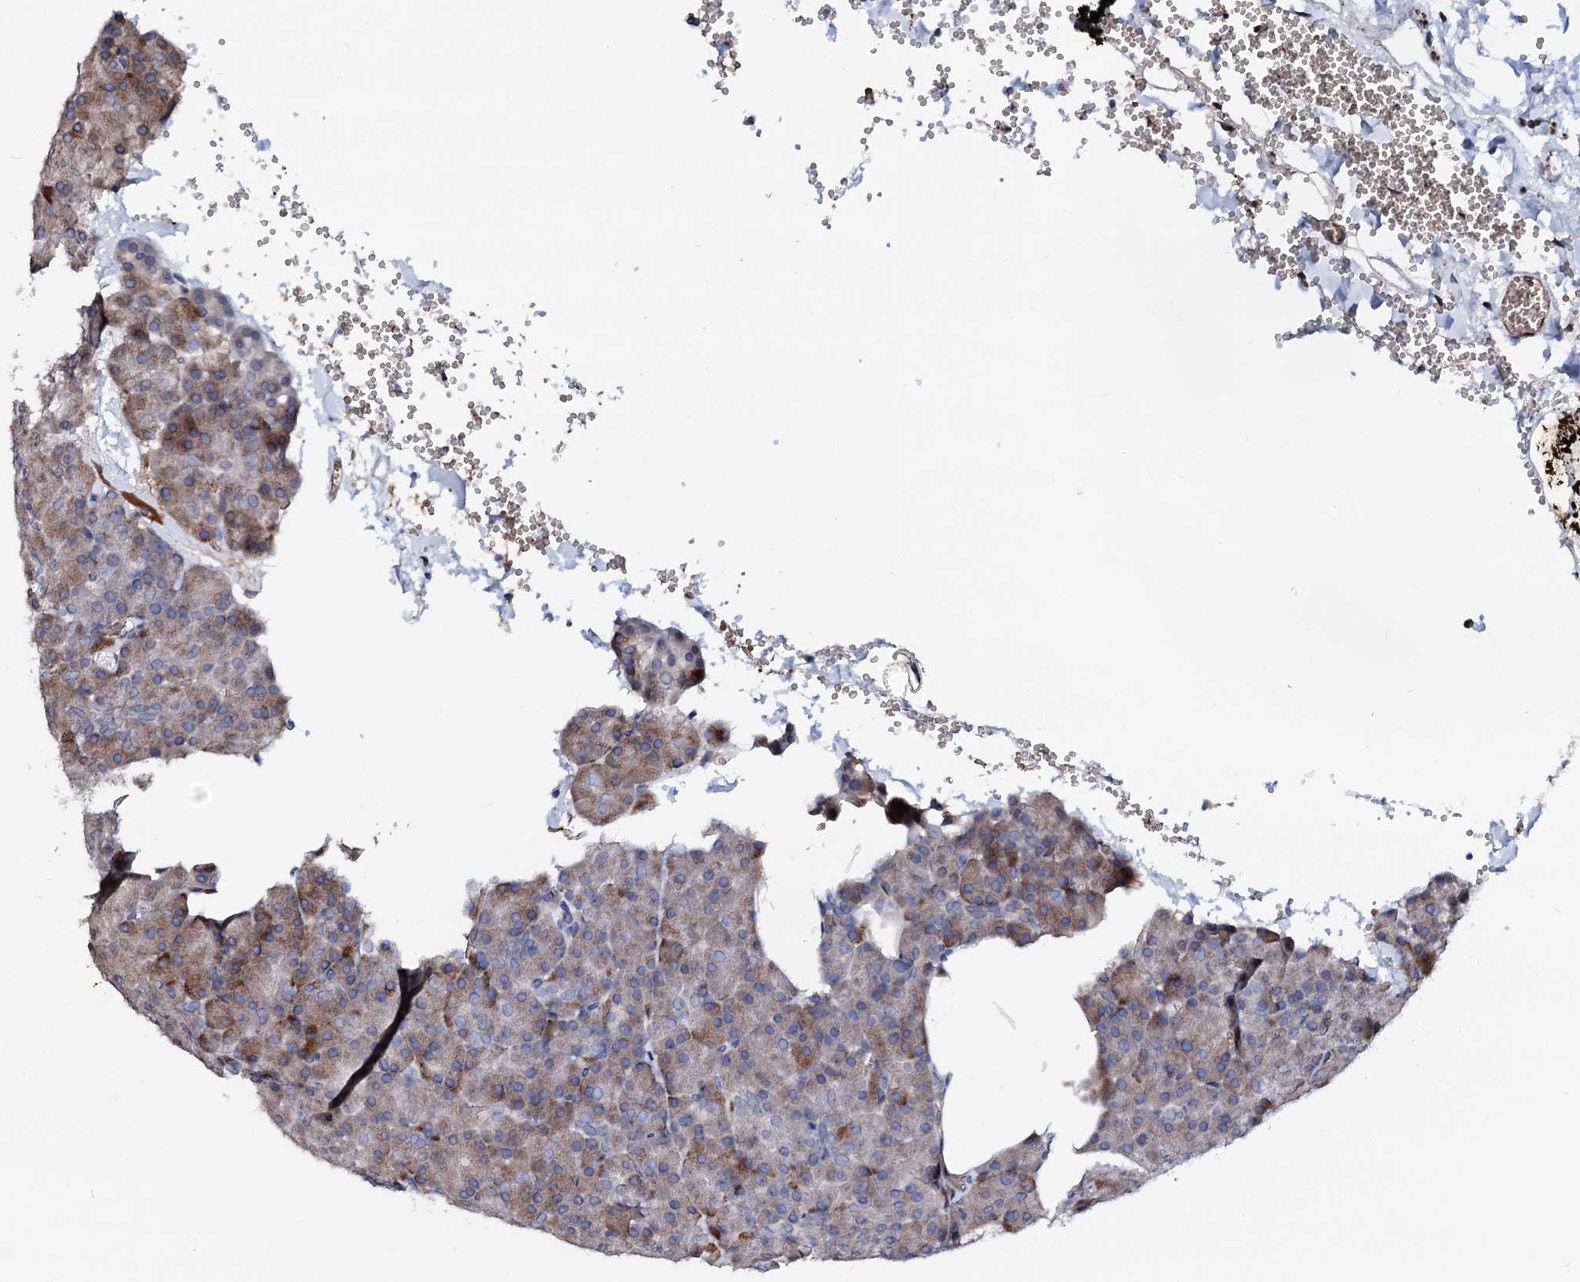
{"staining": {"intensity": "strong", "quantity": "<25%", "location": "cytoplasmic/membranous"}, "tissue": "pancreas", "cell_type": "Exocrine glandular cells", "image_type": "normal", "snomed": [{"axis": "morphology", "description": "Normal tissue, NOS"}, {"axis": "morphology", "description": "Carcinoid, malignant, NOS"}, {"axis": "topography", "description": "Pancreas"}], "caption": "Brown immunohistochemical staining in benign human pancreas reveals strong cytoplasmic/membranous staining in about <25% of exocrine glandular cells.", "gene": "NRP2", "patient": {"sex": "female", "age": 35}}